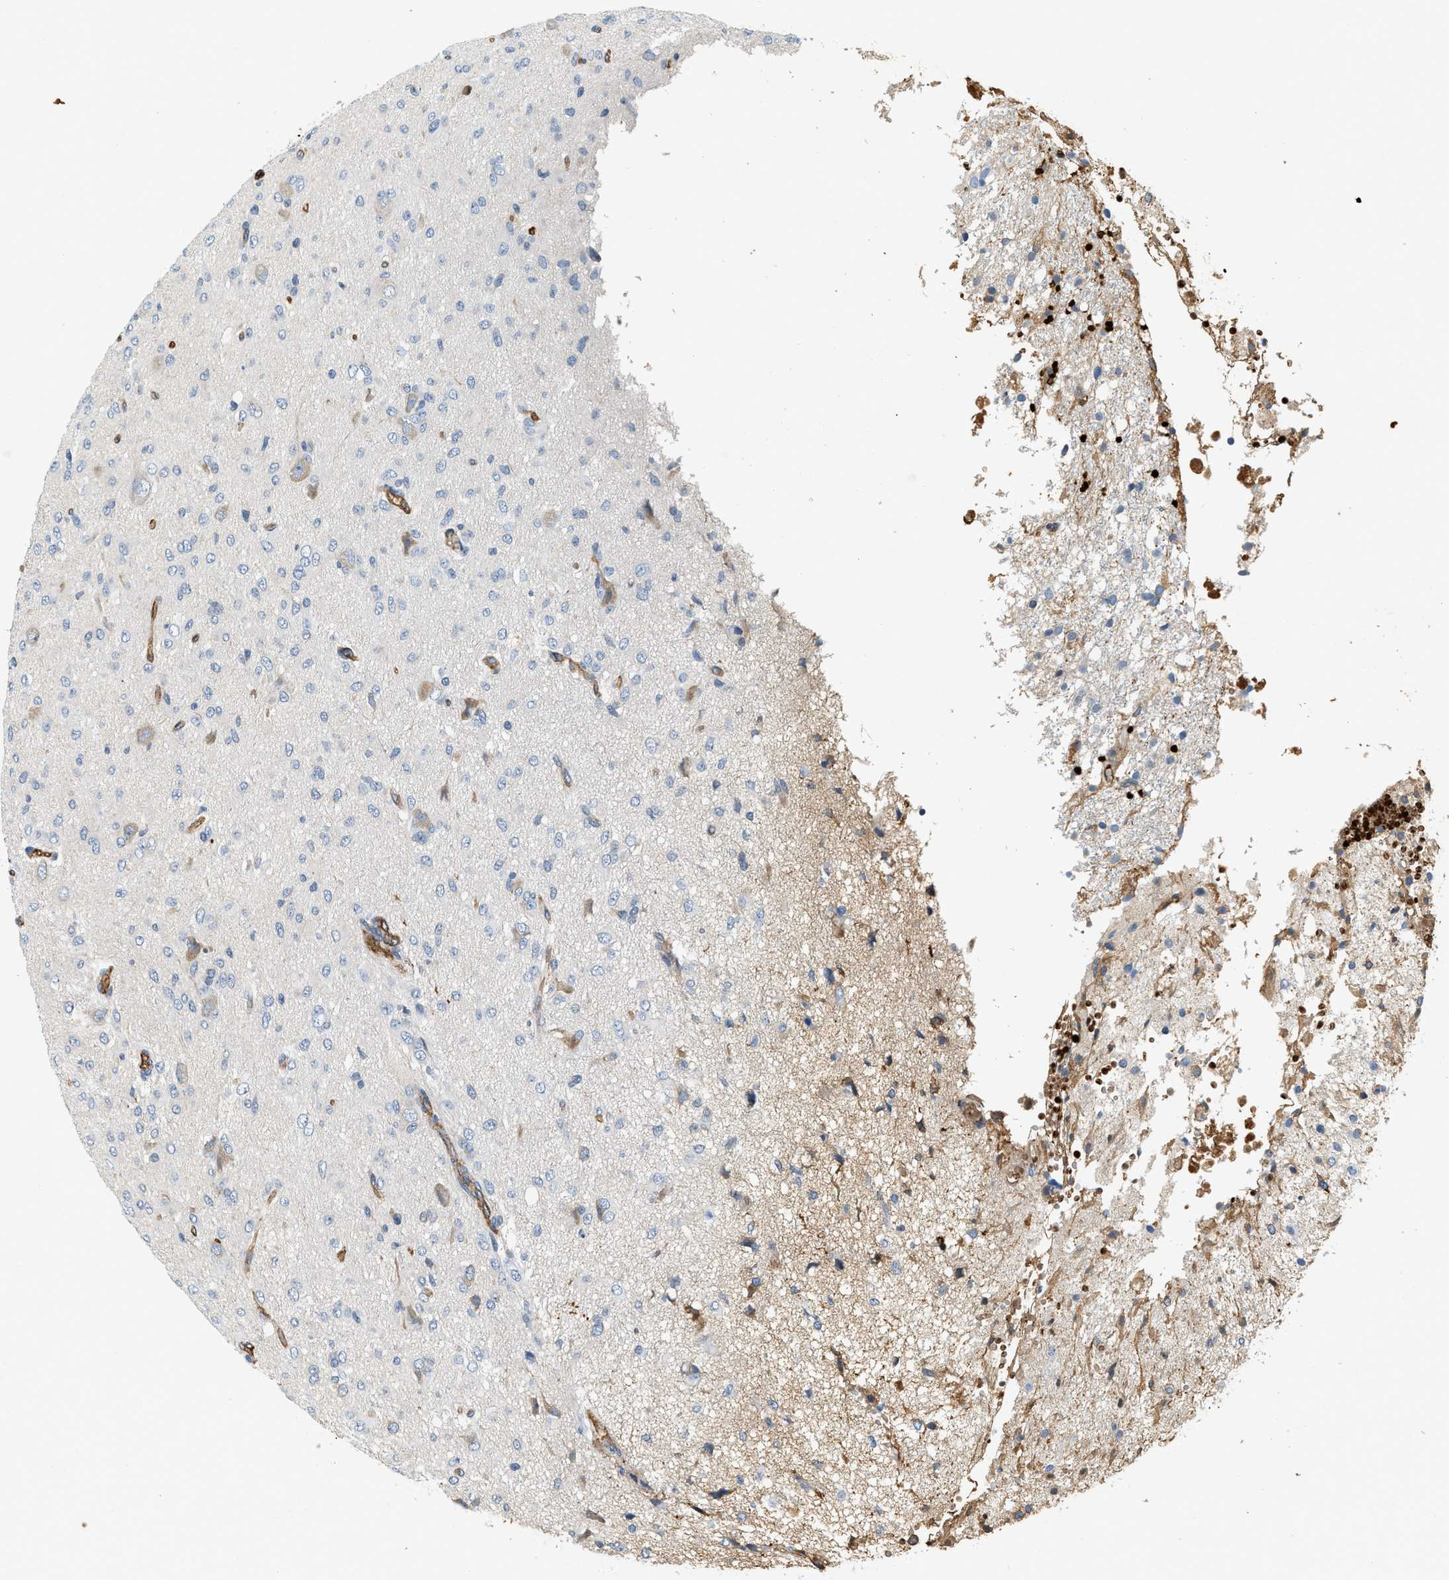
{"staining": {"intensity": "negative", "quantity": "none", "location": "none"}, "tissue": "glioma", "cell_type": "Tumor cells", "image_type": "cancer", "snomed": [{"axis": "morphology", "description": "Glioma, malignant, High grade"}, {"axis": "topography", "description": "Brain"}], "caption": "DAB (3,3'-diaminobenzidine) immunohistochemical staining of glioma shows no significant expression in tumor cells.", "gene": "CYTH2", "patient": {"sex": "female", "age": 59}}